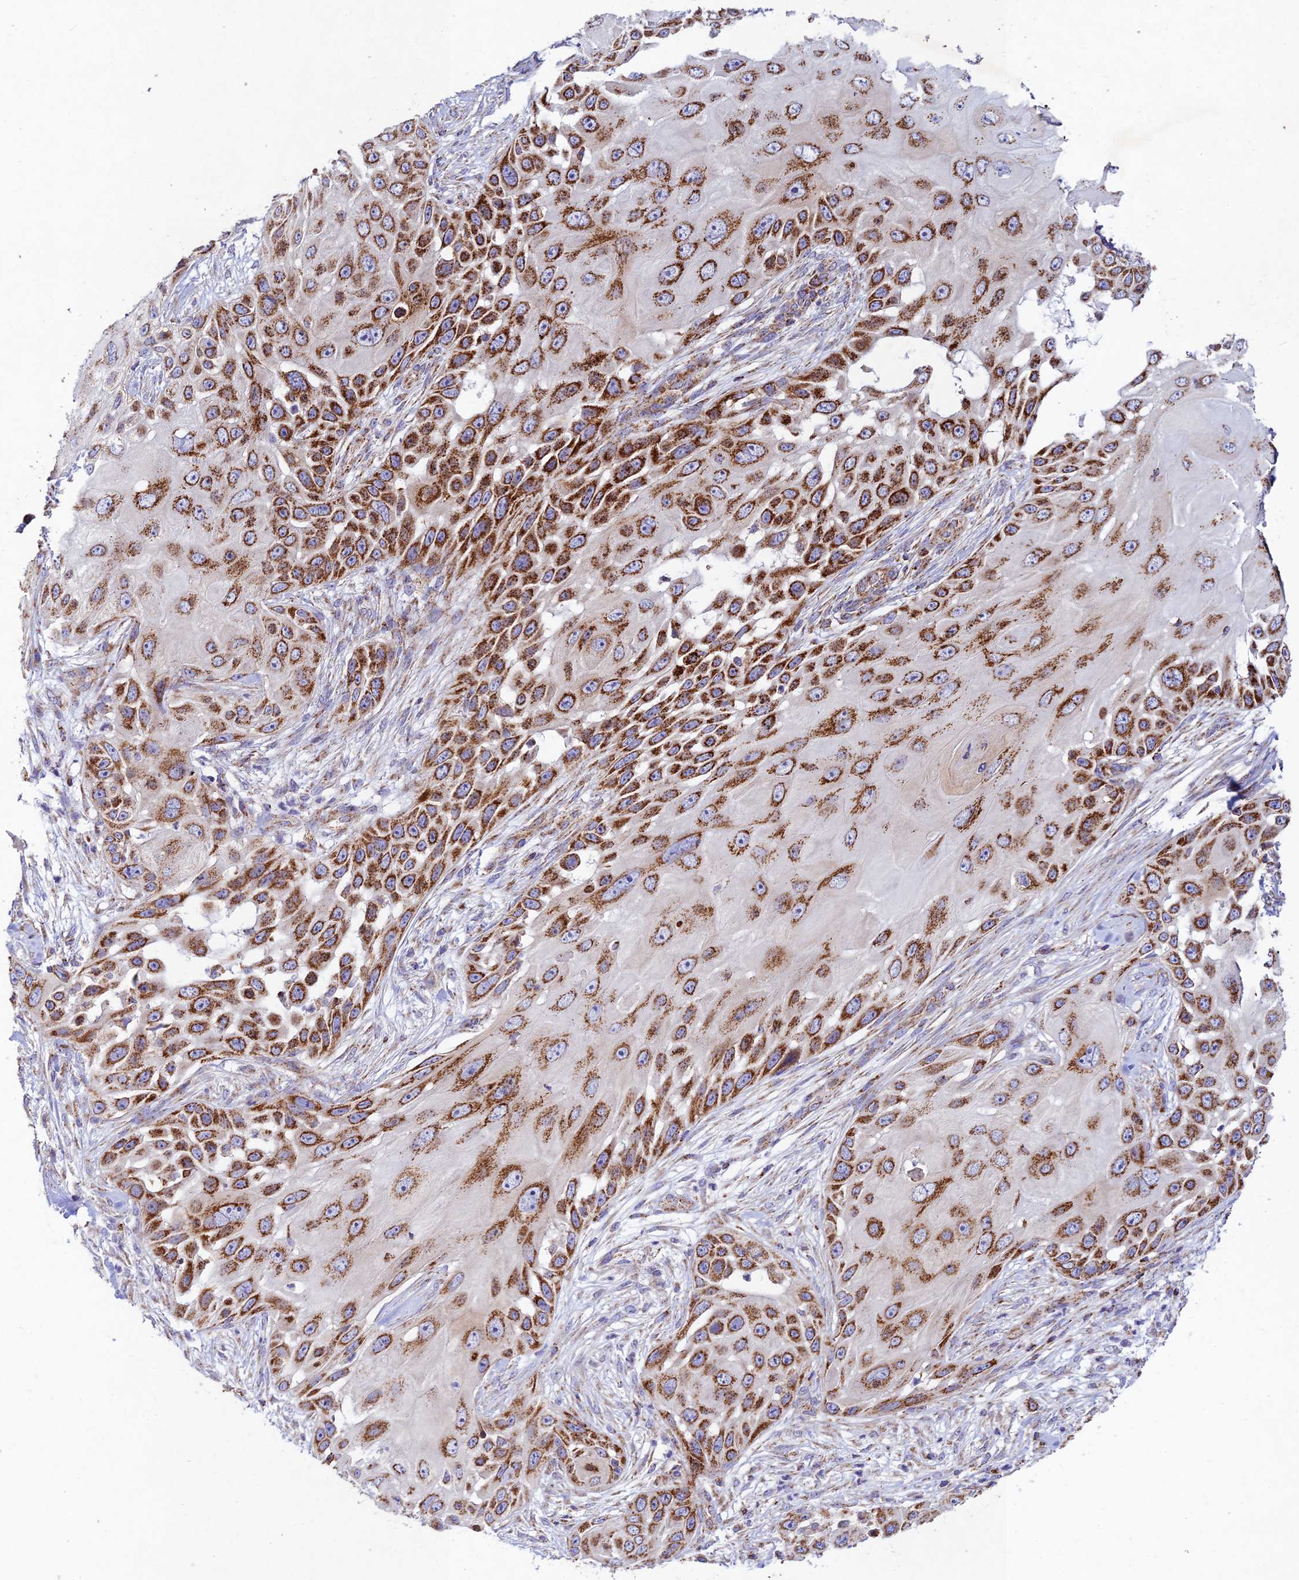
{"staining": {"intensity": "strong", "quantity": ">75%", "location": "cytoplasmic/membranous"}, "tissue": "skin cancer", "cell_type": "Tumor cells", "image_type": "cancer", "snomed": [{"axis": "morphology", "description": "Squamous cell carcinoma, NOS"}, {"axis": "topography", "description": "Skin"}], "caption": "Squamous cell carcinoma (skin) stained with DAB immunohistochemistry exhibits high levels of strong cytoplasmic/membranous staining in about >75% of tumor cells.", "gene": "KHDC3L", "patient": {"sex": "female", "age": 44}}